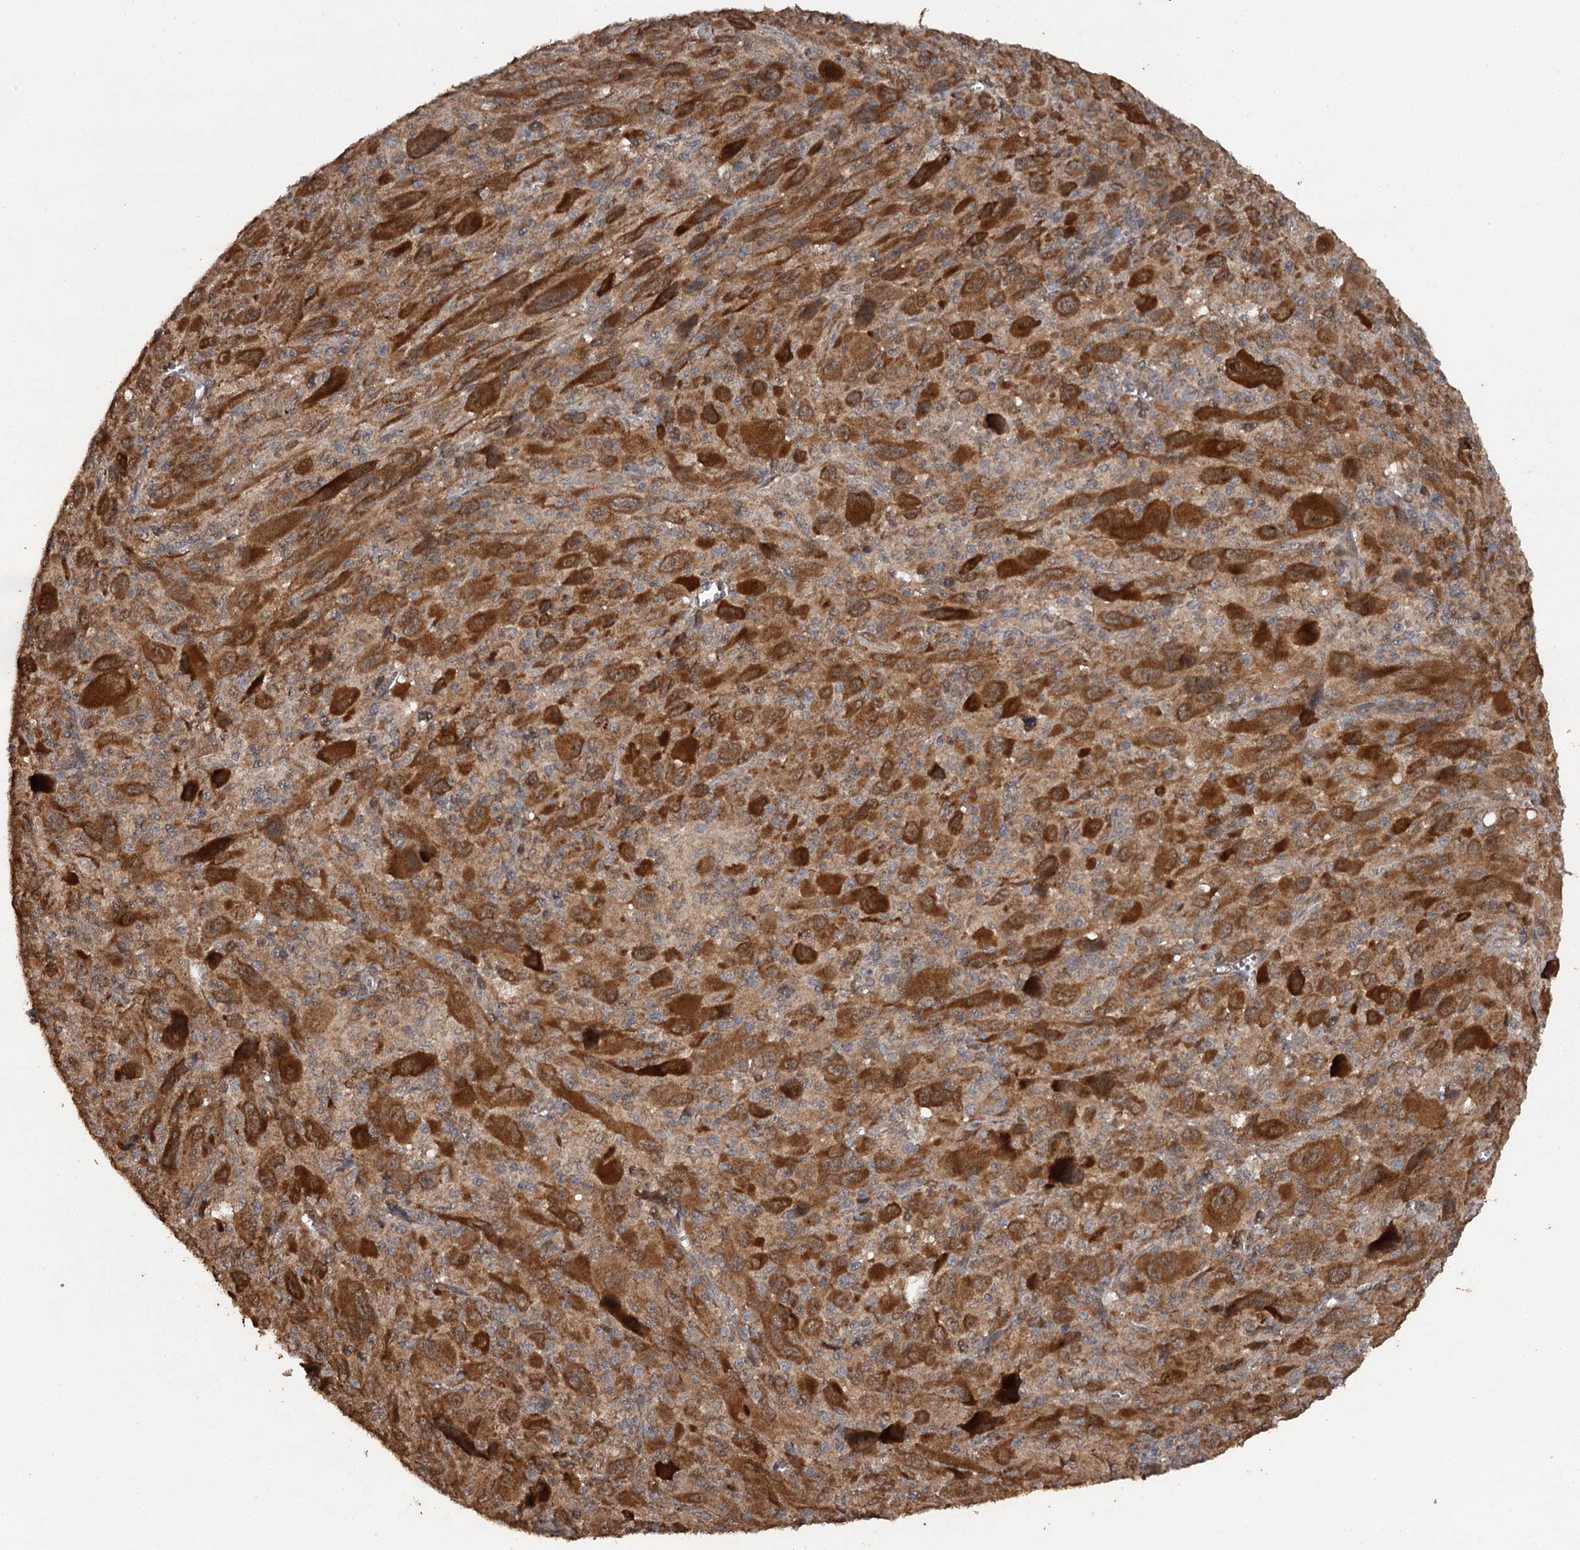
{"staining": {"intensity": "strong", "quantity": ">75%", "location": "cytoplasmic/membranous"}, "tissue": "melanoma", "cell_type": "Tumor cells", "image_type": "cancer", "snomed": [{"axis": "morphology", "description": "Malignant melanoma, Metastatic site"}, {"axis": "topography", "description": "Skin"}], "caption": "Tumor cells display high levels of strong cytoplasmic/membranous positivity in about >75% of cells in melanoma.", "gene": "WIPI1", "patient": {"sex": "female", "age": 56}}